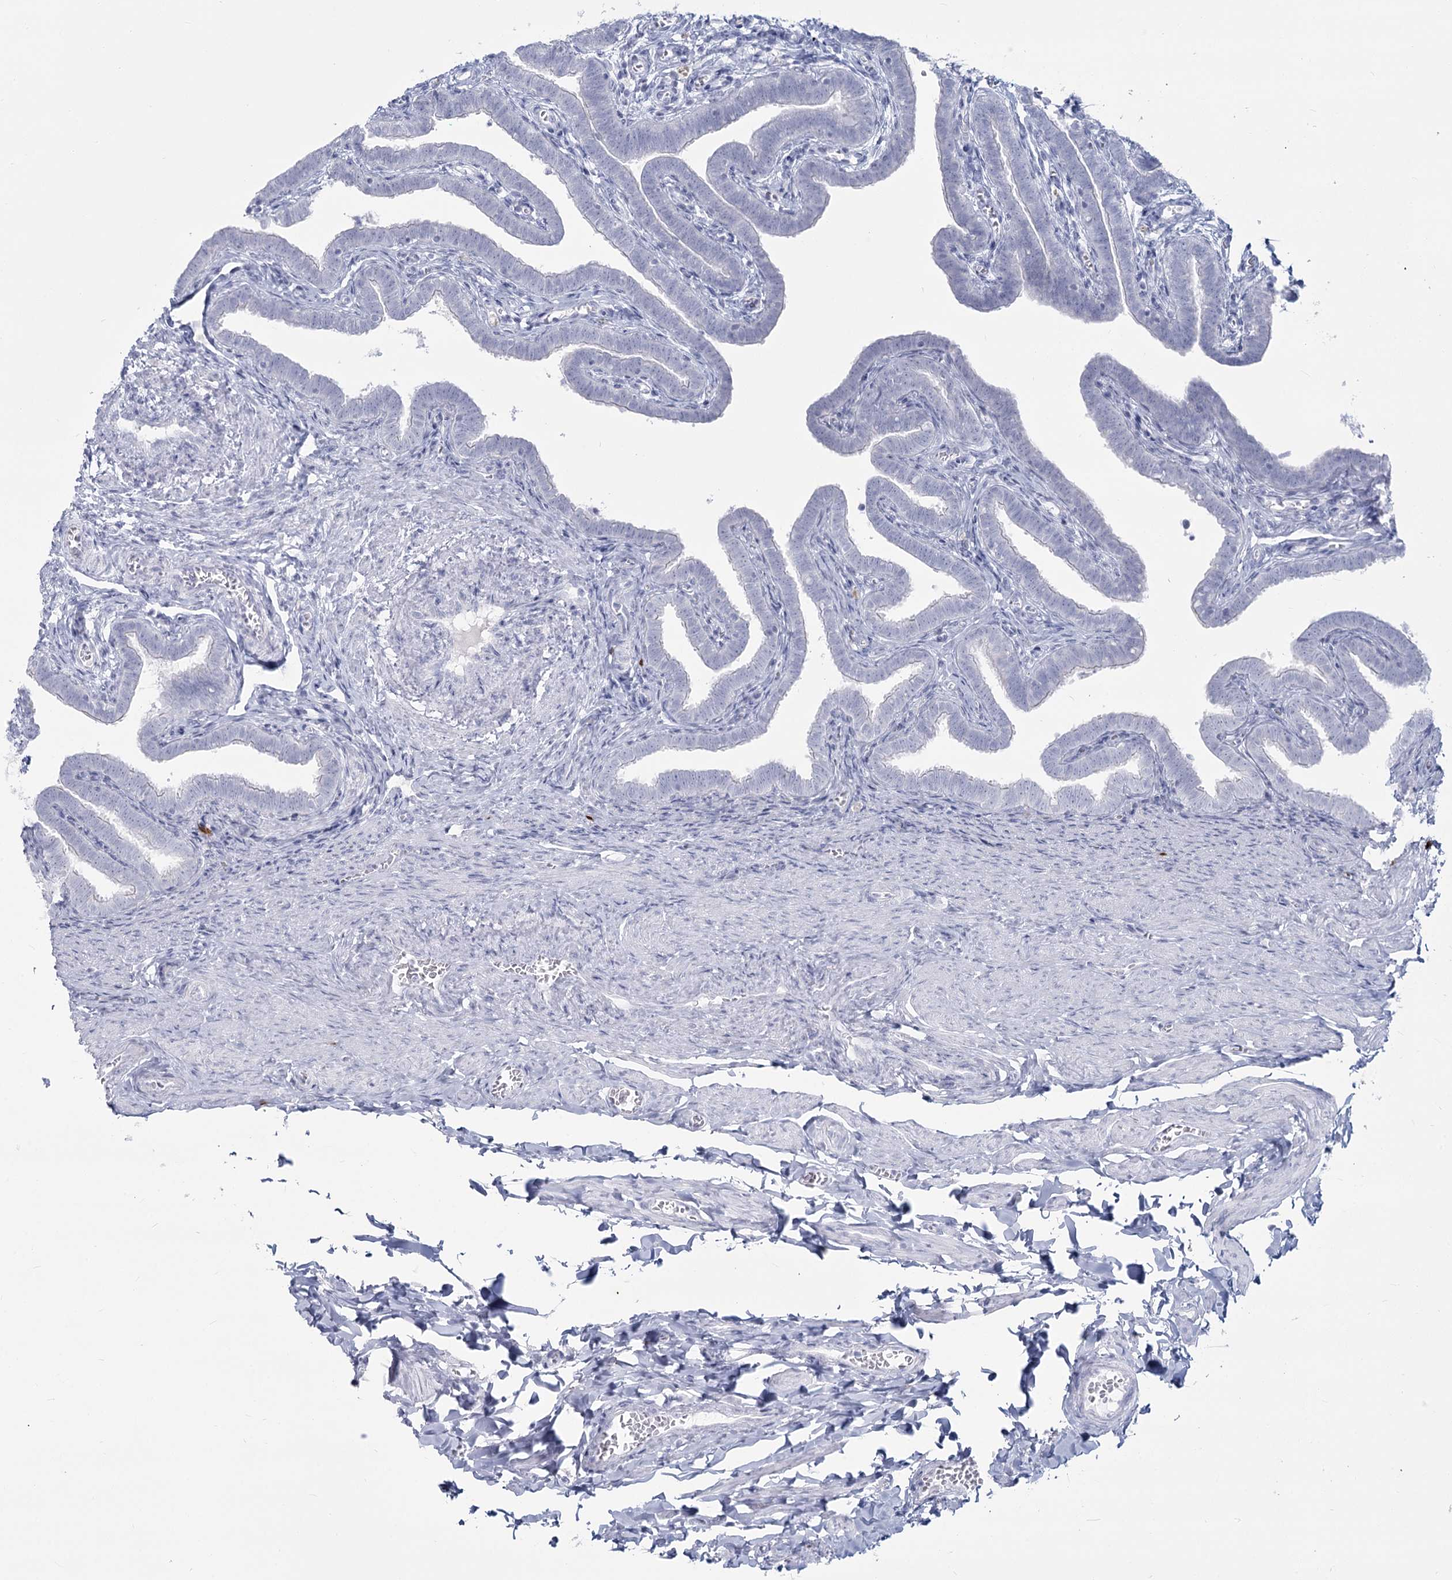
{"staining": {"intensity": "negative", "quantity": "none", "location": "none"}, "tissue": "fallopian tube", "cell_type": "Glandular cells", "image_type": "normal", "snomed": [{"axis": "morphology", "description": "Normal tissue, NOS"}, {"axis": "topography", "description": "Fallopian tube"}], "caption": "Immunohistochemical staining of normal fallopian tube demonstrates no significant staining in glandular cells. (DAB IHC visualized using brightfield microscopy, high magnification).", "gene": "SLC6A19", "patient": {"sex": "female", "age": 36}}